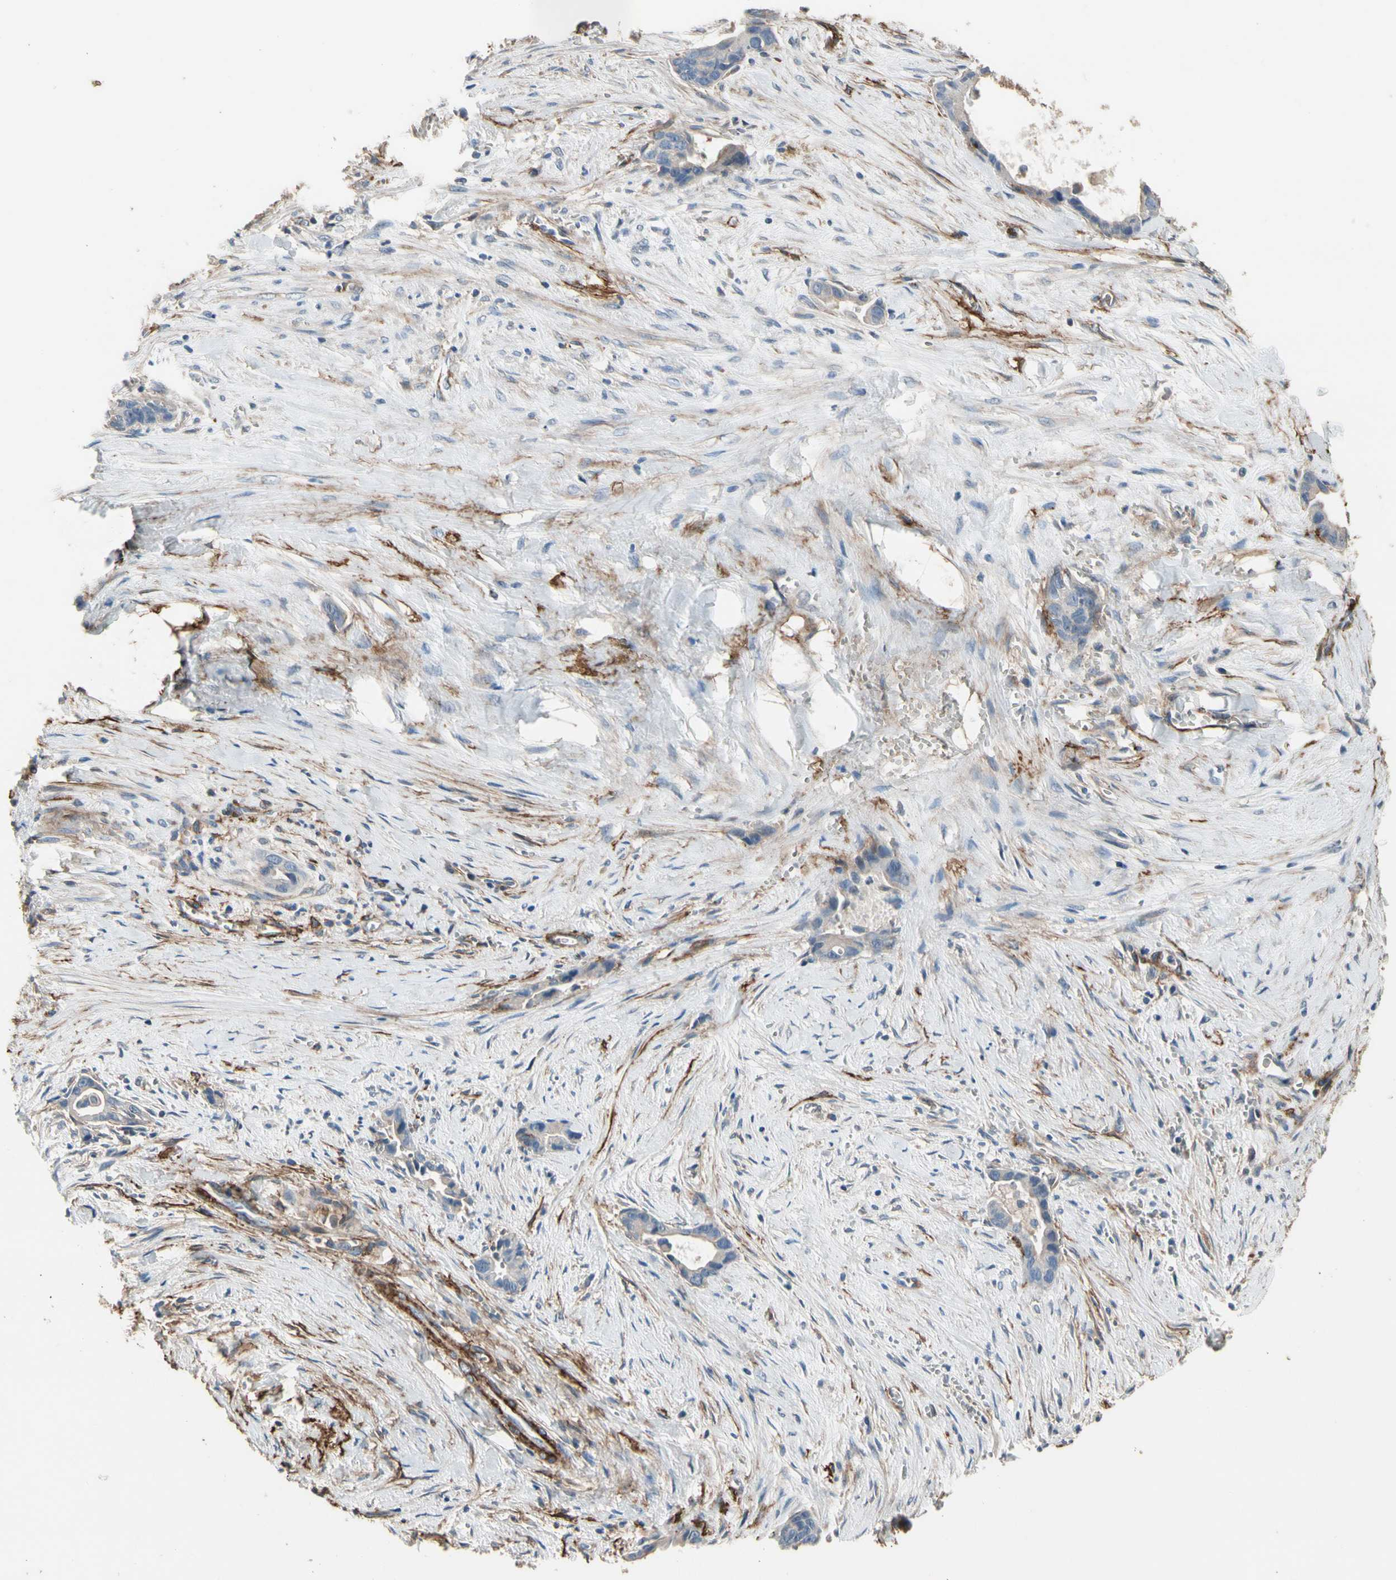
{"staining": {"intensity": "weak", "quantity": "25%-75%", "location": "cytoplasmic/membranous"}, "tissue": "liver cancer", "cell_type": "Tumor cells", "image_type": "cancer", "snomed": [{"axis": "morphology", "description": "Cholangiocarcinoma"}, {"axis": "topography", "description": "Liver"}], "caption": "Weak cytoplasmic/membranous positivity for a protein is identified in about 25%-75% of tumor cells of cholangiocarcinoma (liver) using immunohistochemistry (IHC).", "gene": "SUSD2", "patient": {"sex": "female", "age": 55}}